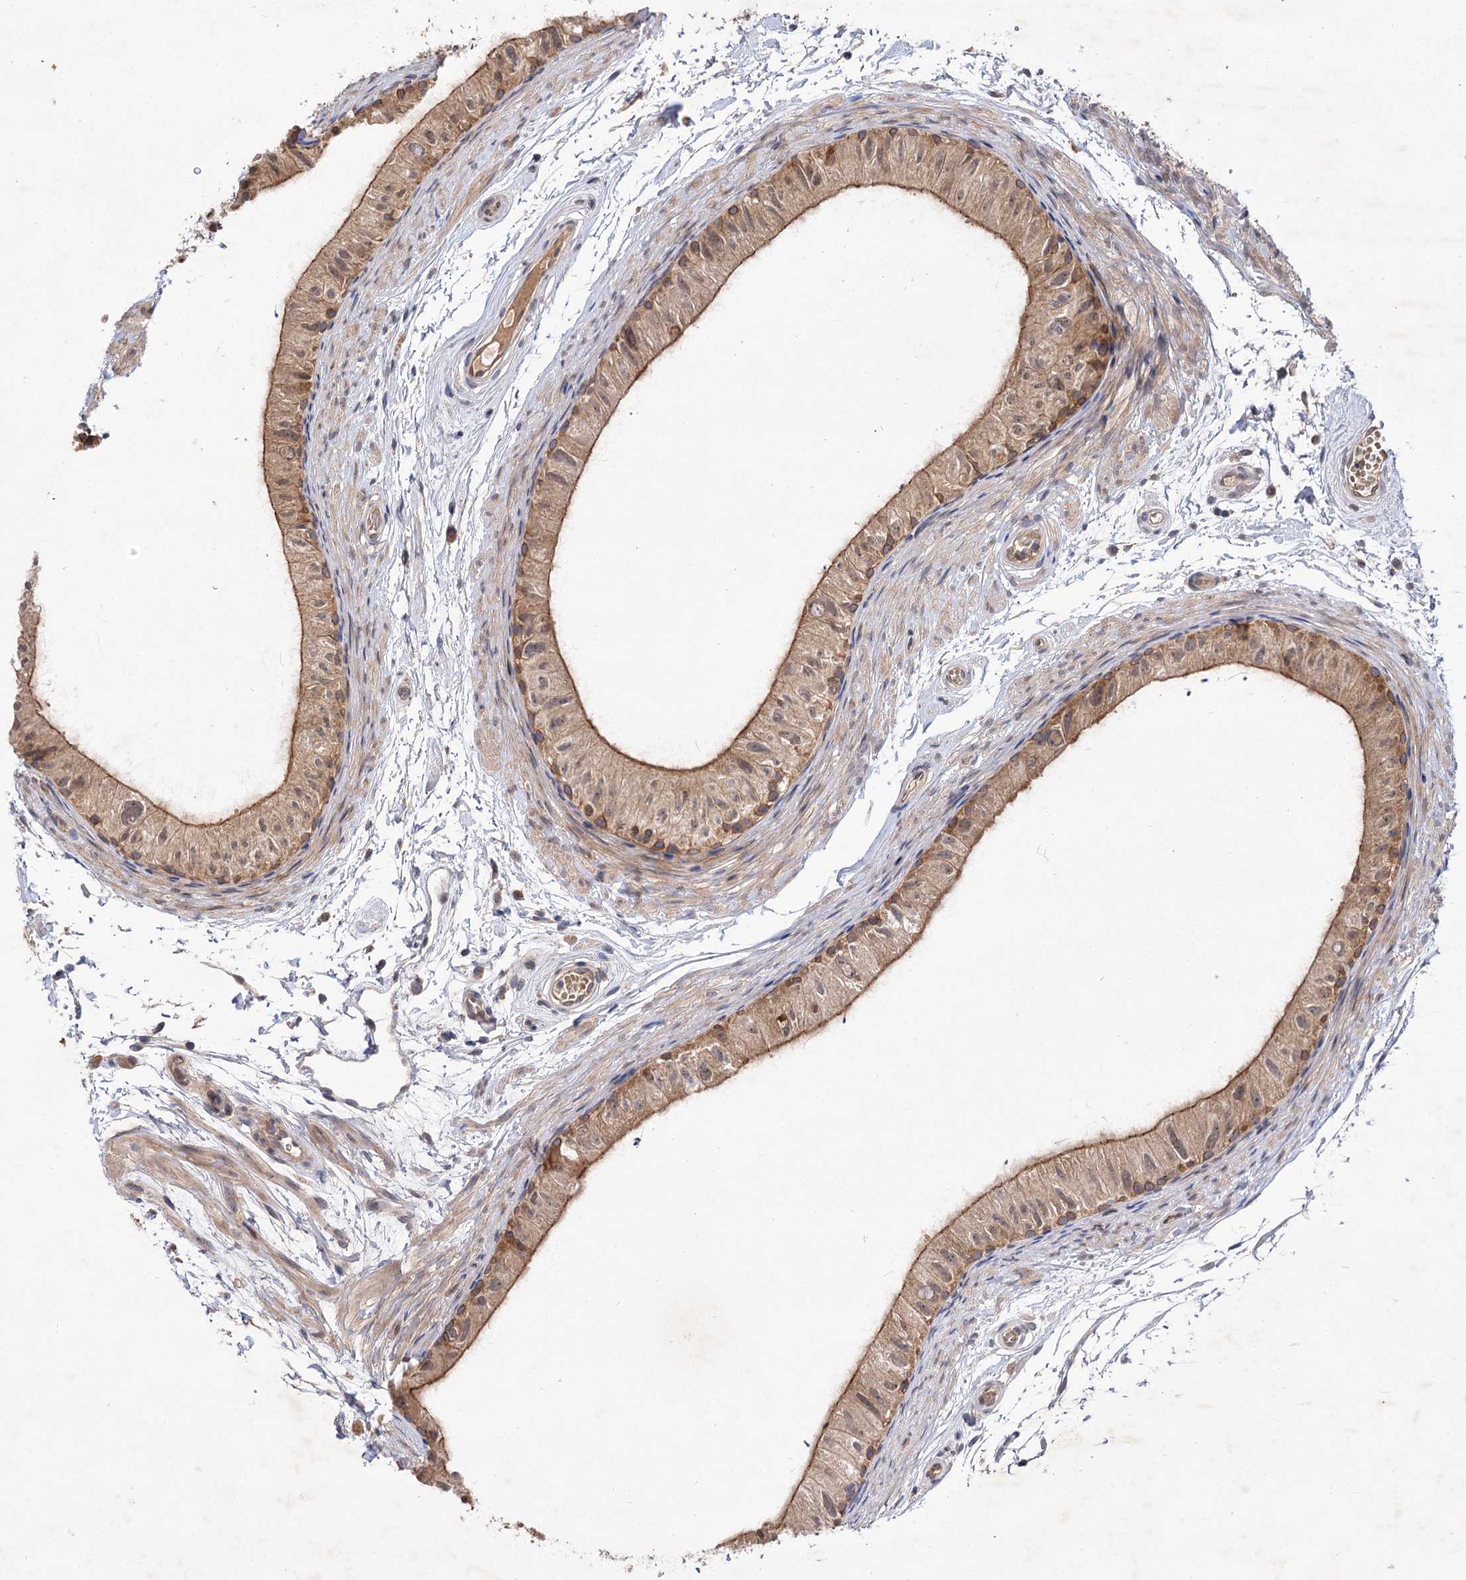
{"staining": {"intensity": "moderate", "quantity": "25%-75%", "location": "cytoplasmic/membranous"}, "tissue": "epididymis", "cell_type": "Glandular cells", "image_type": "normal", "snomed": [{"axis": "morphology", "description": "Normal tissue, NOS"}, {"axis": "topography", "description": "Epididymis"}], "caption": "Immunohistochemical staining of benign epididymis displays 25%-75% levels of moderate cytoplasmic/membranous protein staining in approximately 25%-75% of glandular cells. Immunohistochemistry stains the protein in brown and the nuclei are stained blue.", "gene": "FBXW8", "patient": {"sex": "male", "age": 50}}